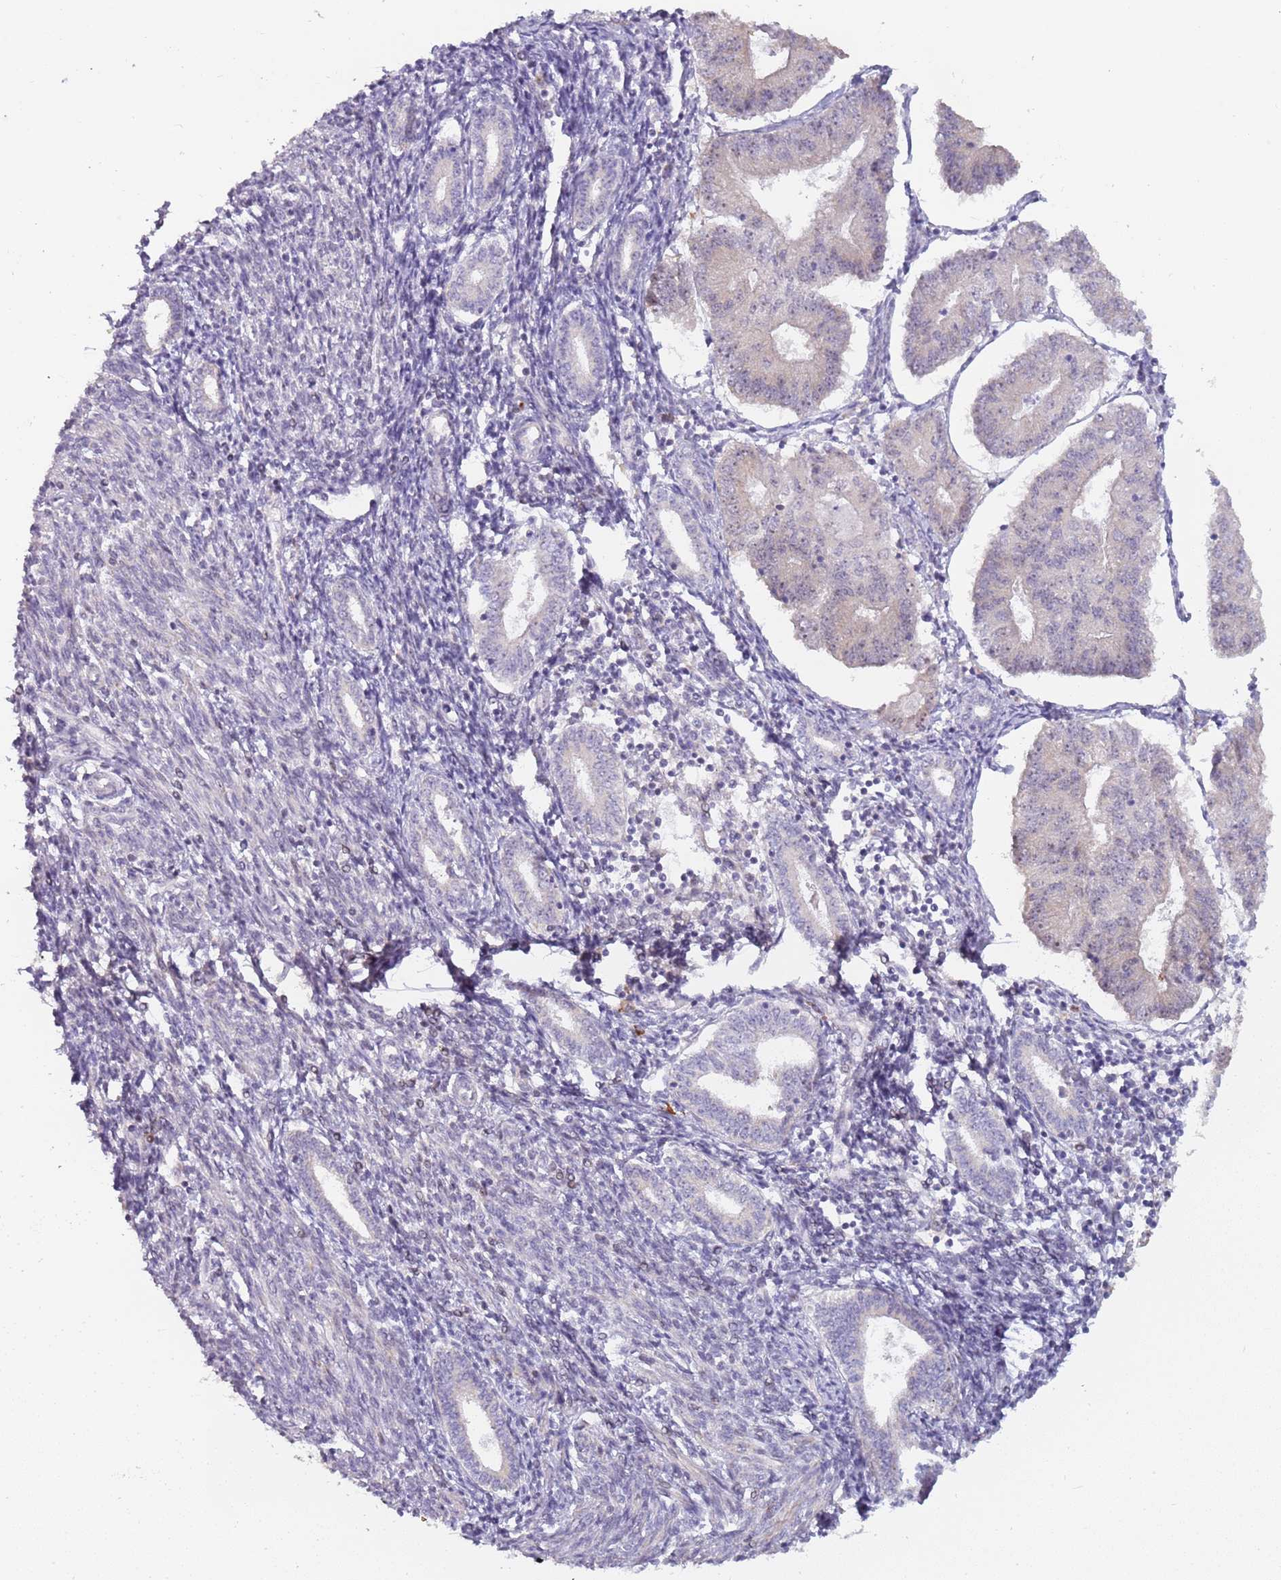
{"staining": {"intensity": "negative", "quantity": "none", "location": "none"}, "tissue": "endometrial cancer", "cell_type": "Tumor cells", "image_type": "cancer", "snomed": [{"axis": "morphology", "description": "Adenocarcinoma, NOS"}, {"axis": "topography", "description": "Endometrium"}], "caption": "A high-resolution photomicrograph shows immunohistochemistry staining of adenocarcinoma (endometrial), which reveals no significant positivity in tumor cells.", "gene": "UCMA", "patient": {"sex": "female", "age": 56}}